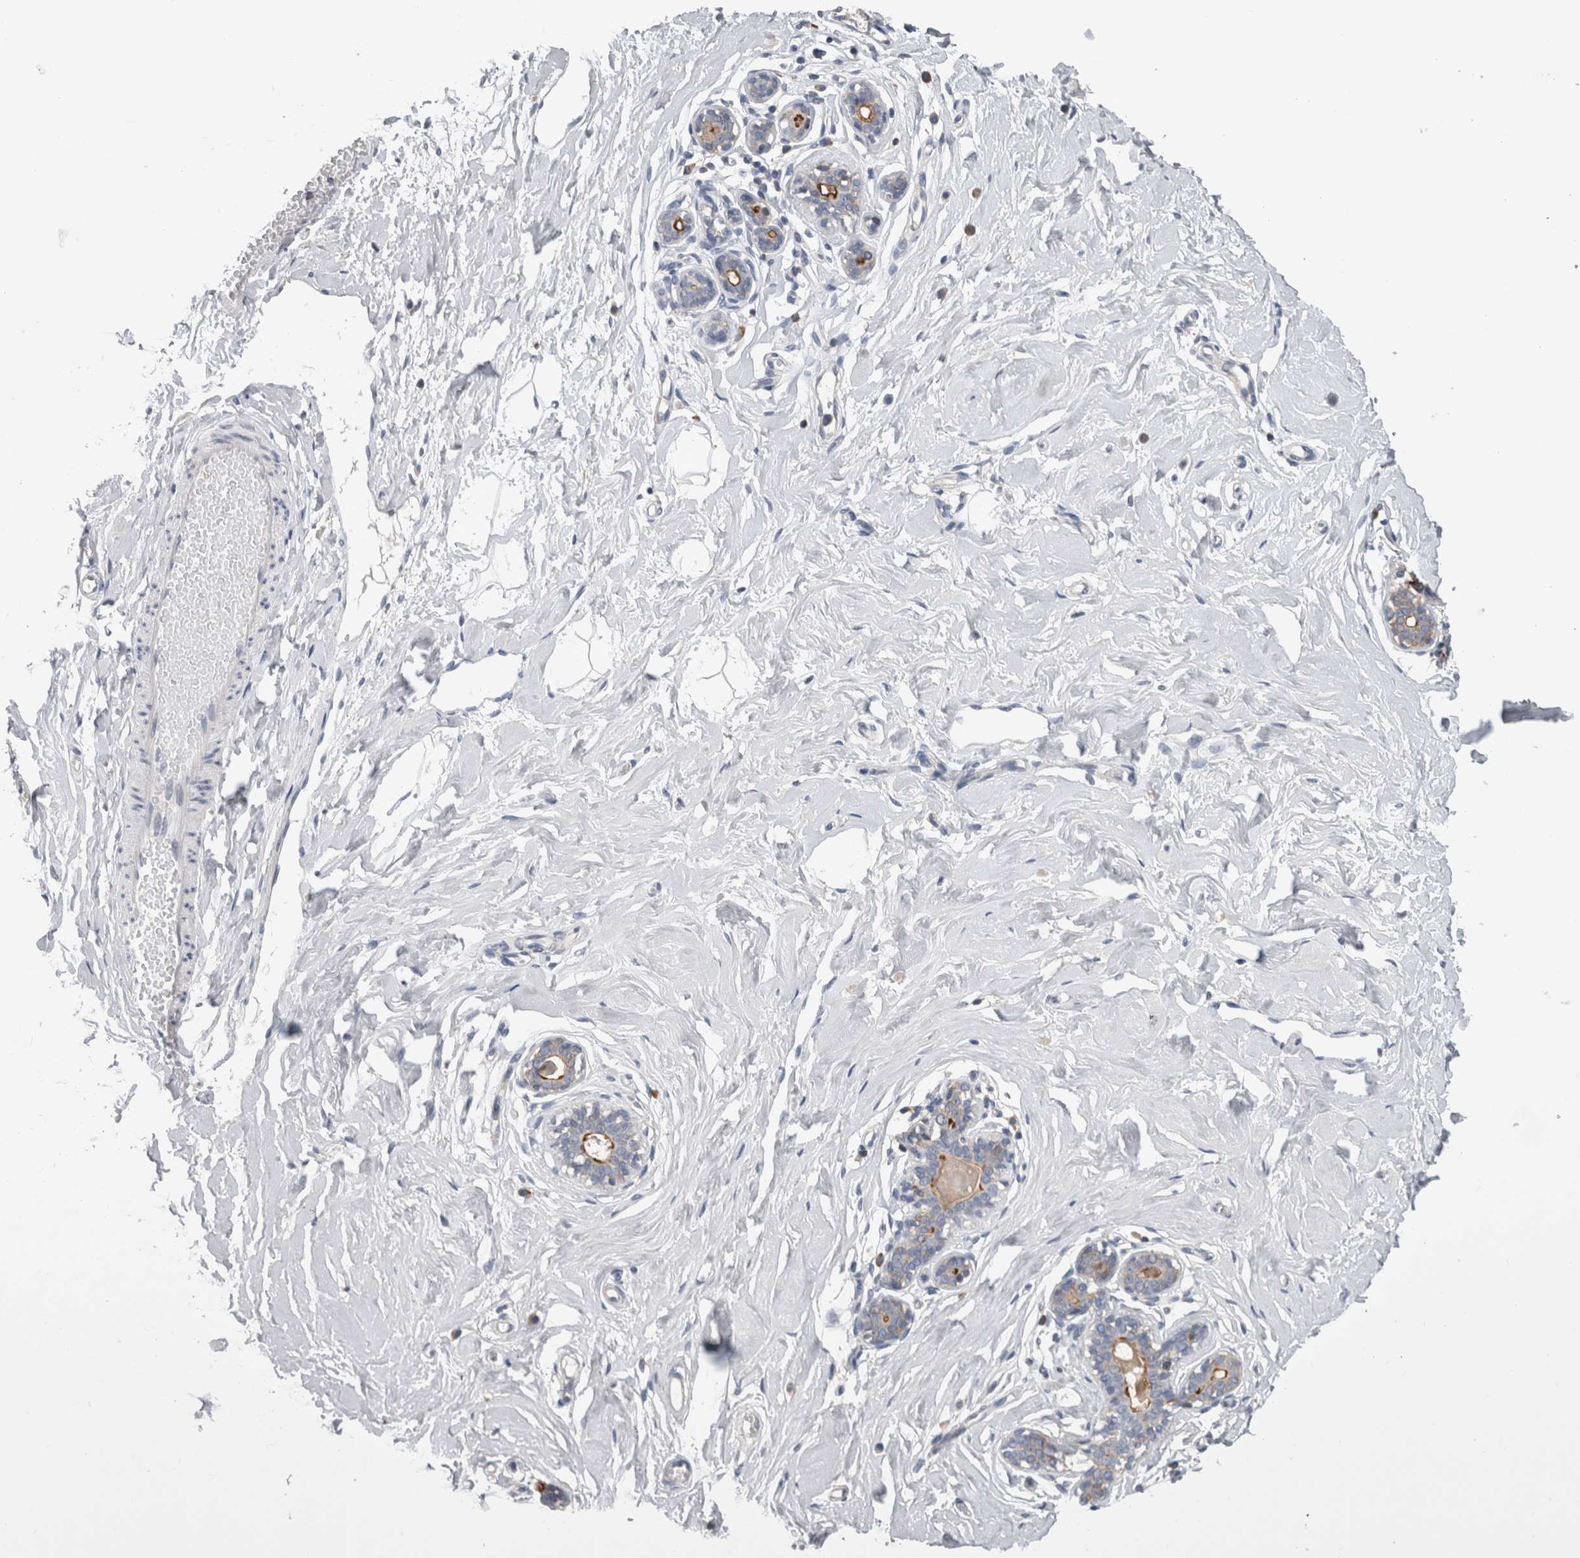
{"staining": {"intensity": "negative", "quantity": "none", "location": "none"}, "tissue": "breast", "cell_type": "Adipocytes", "image_type": "normal", "snomed": [{"axis": "morphology", "description": "Normal tissue, NOS"}, {"axis": "morphology", "description": "Adenoma, NOS"}, {"axis": "topography", "description": "Breast"}], "caption": "Breast stained for a protein using immunohistochemistry exhibits no expression adipocytes.", "gene": "DCTN6", "patient": {"sex": "female", "age": 23}}